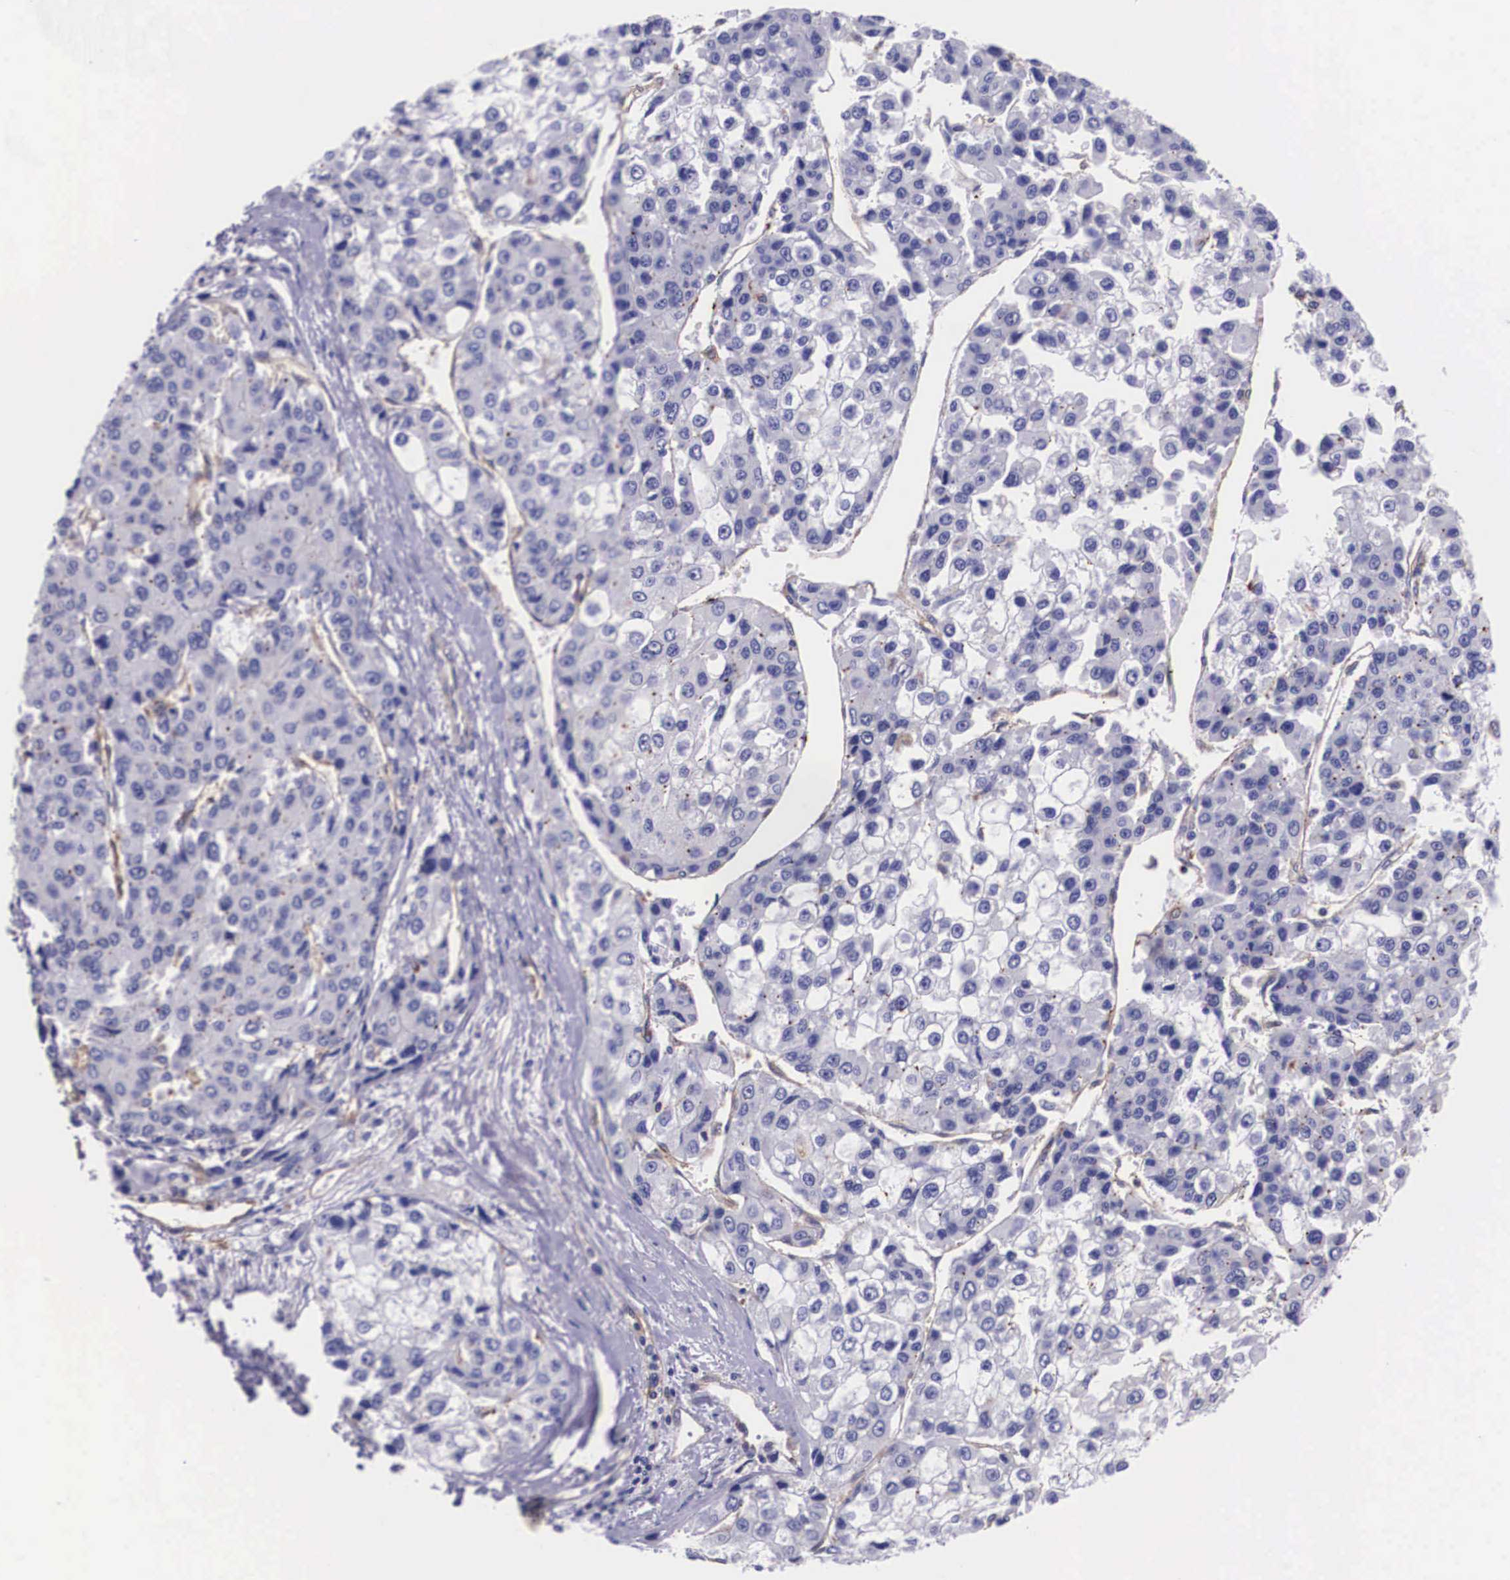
{"staining": {"intensity": "negative", "quantity": "none", "location": "none"}, "tissue": "liver cancer", "cell_type": "Tumor cells", "image_type": "cancer", "snomed": [{"axis": "morphology", "description": "Carcinoma, Hepatocellular, NOS"}, {"axis": "topography", "description": "Liver"}], "caption": "High power microscopy micrograph of an immunohistochemistry (IHC) micrograph of liver cancer, revealing no significant positivity in tumor cells. (DAB (3,3'-diaminobenzidine) IHC, high magnification).", "gene": "BCAR1", "patient": {"sex": "female", "age": 66}}